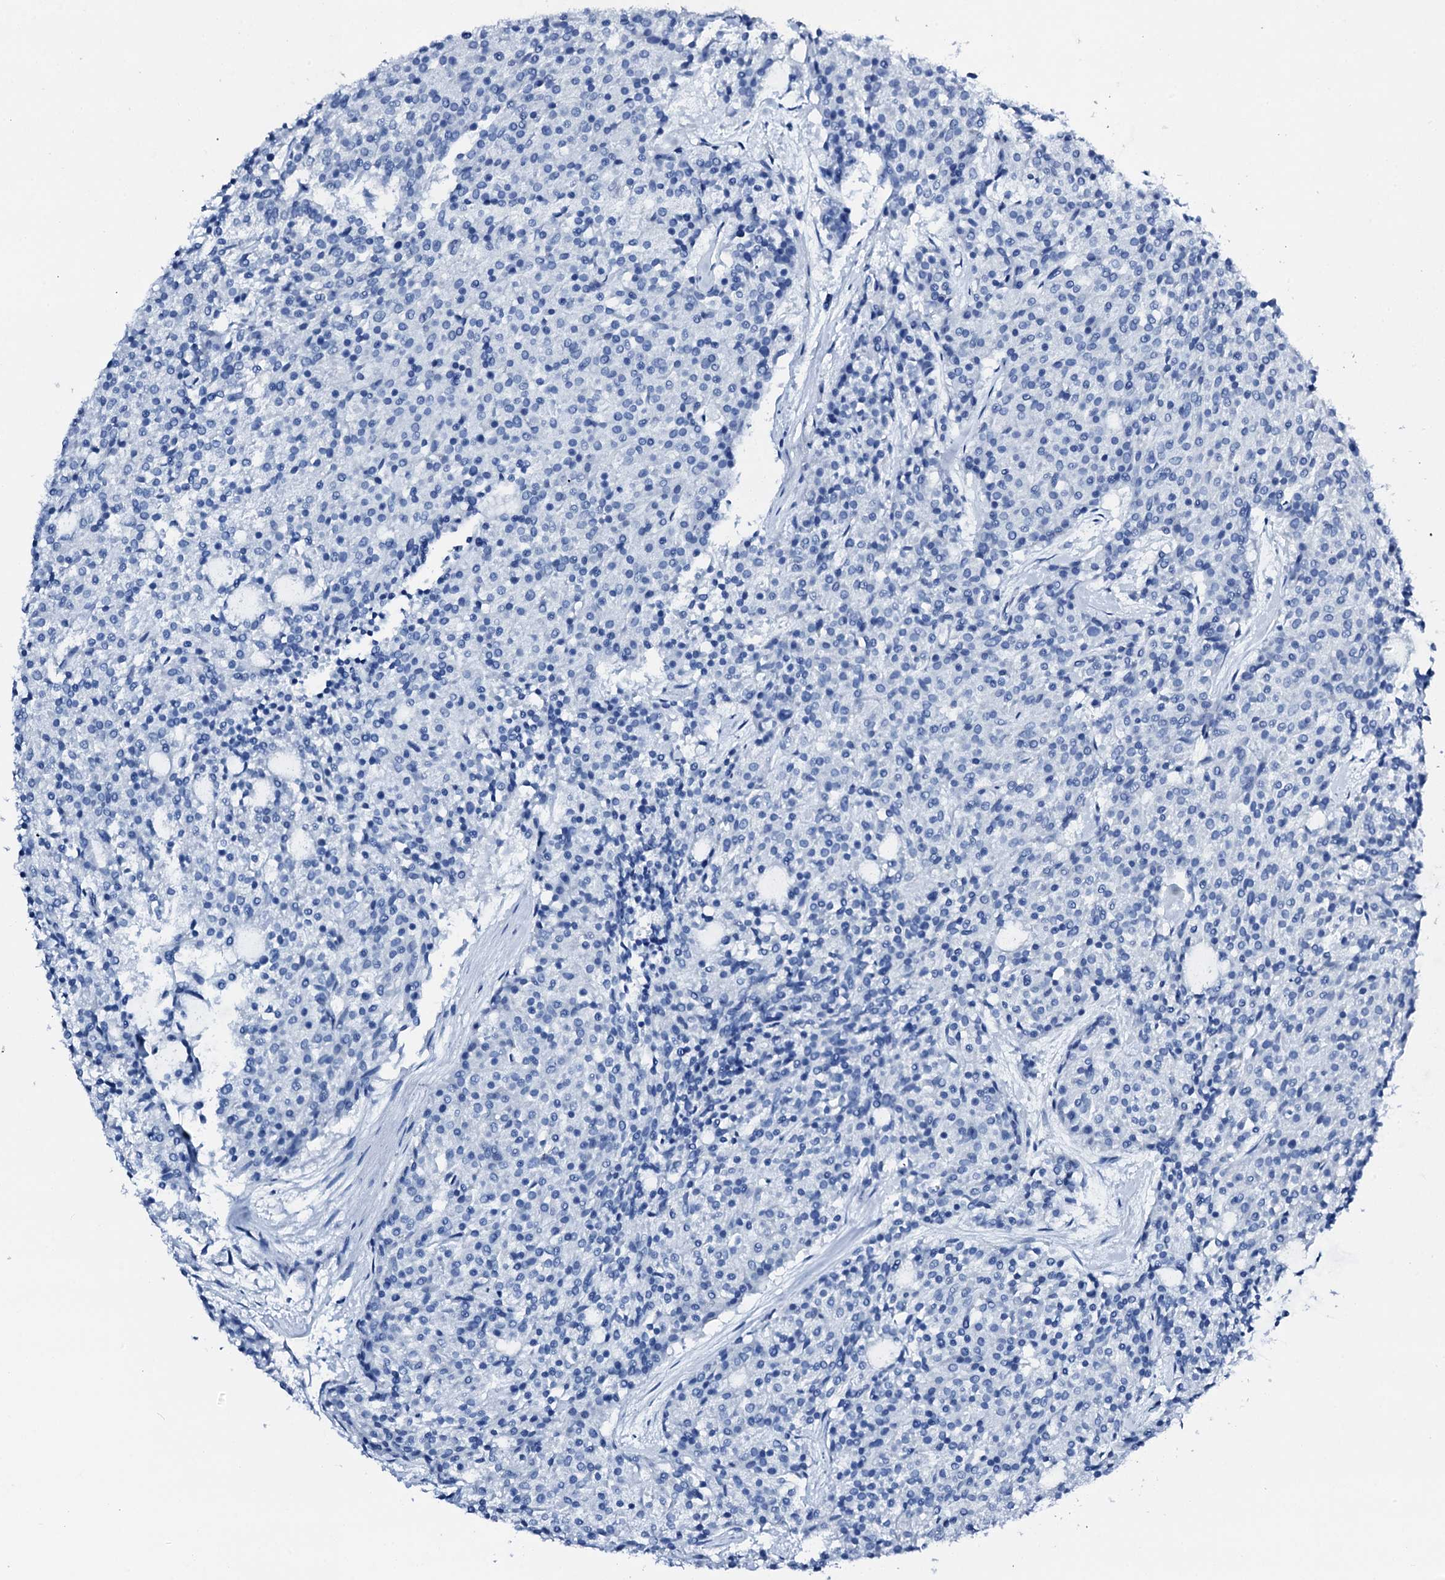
{"staining": {"intensity": "negative", "quantity": "none", "location": "none"}, "tissue": "carcinoid", "cell_type": "Tumor cells", "image_type": "cancer", "snomed": [{"axis": "morphology", "description": "Carcinoid, malignant, NOS"}, {"axis": "topography", "description": "Pancreas"}], "caption": "Immunohistochemistry histopathology image of neoplastic tissue: carcinoid (malignant) stained with DAB (3,3'-diaminobenzidine) displays no significant protein positivity in tumor cells.", "gene": "PTH", "patient": {"sex": "female", "age": 54}}